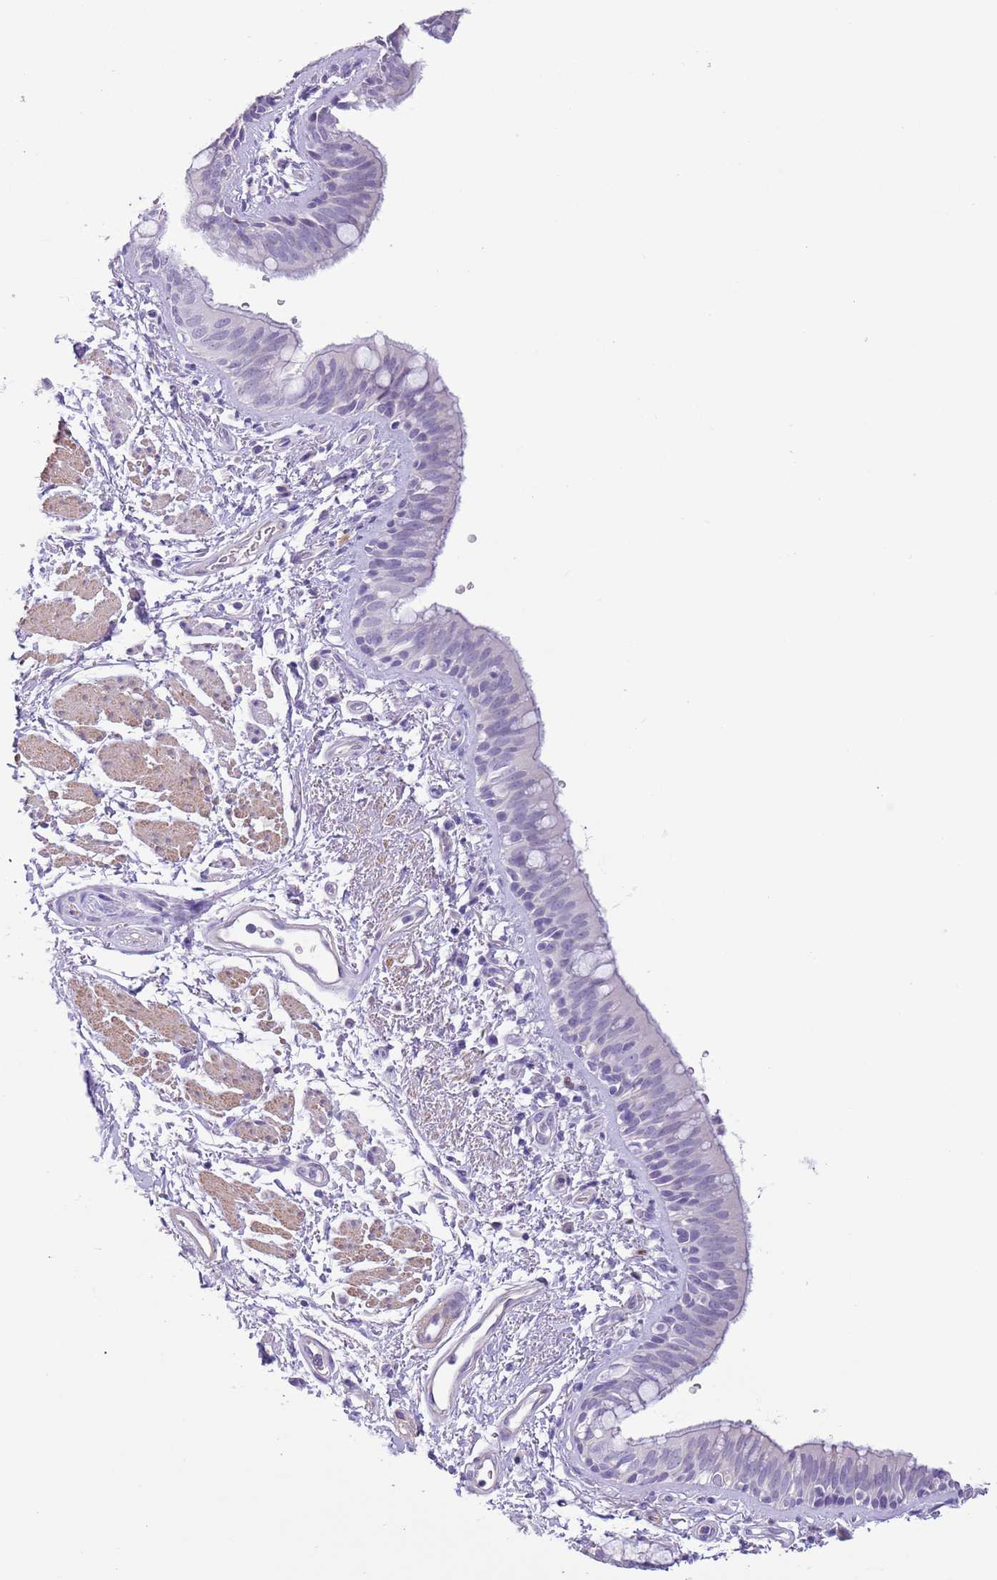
{"staining": {"intensity": "moderate", "quantity": "<25%", "location": "cytoplasmic/membranous"}, "tissue": "bronchus", "cell_type": "Respiratory epithelial cells", "image_type": "normal", "snomed": [{"axis": "morphology", "description": "Normal tissue, NOS"}, {"axis": "morphology", "description": "Neoplasm, uncertain whether benign or malignant"}, {"axis": "topography", "description": "Bronchus"}, {"axis": "topography", "description": "Lung"}], "caption": "Respiratory epithelial cells reveal low levels of moderate cytoplasmic/membranous expression in approximately <25% of cells in benign bronchus.", "gene": "SLC7A14", "patient": {"sex": "male", "age": 55}}